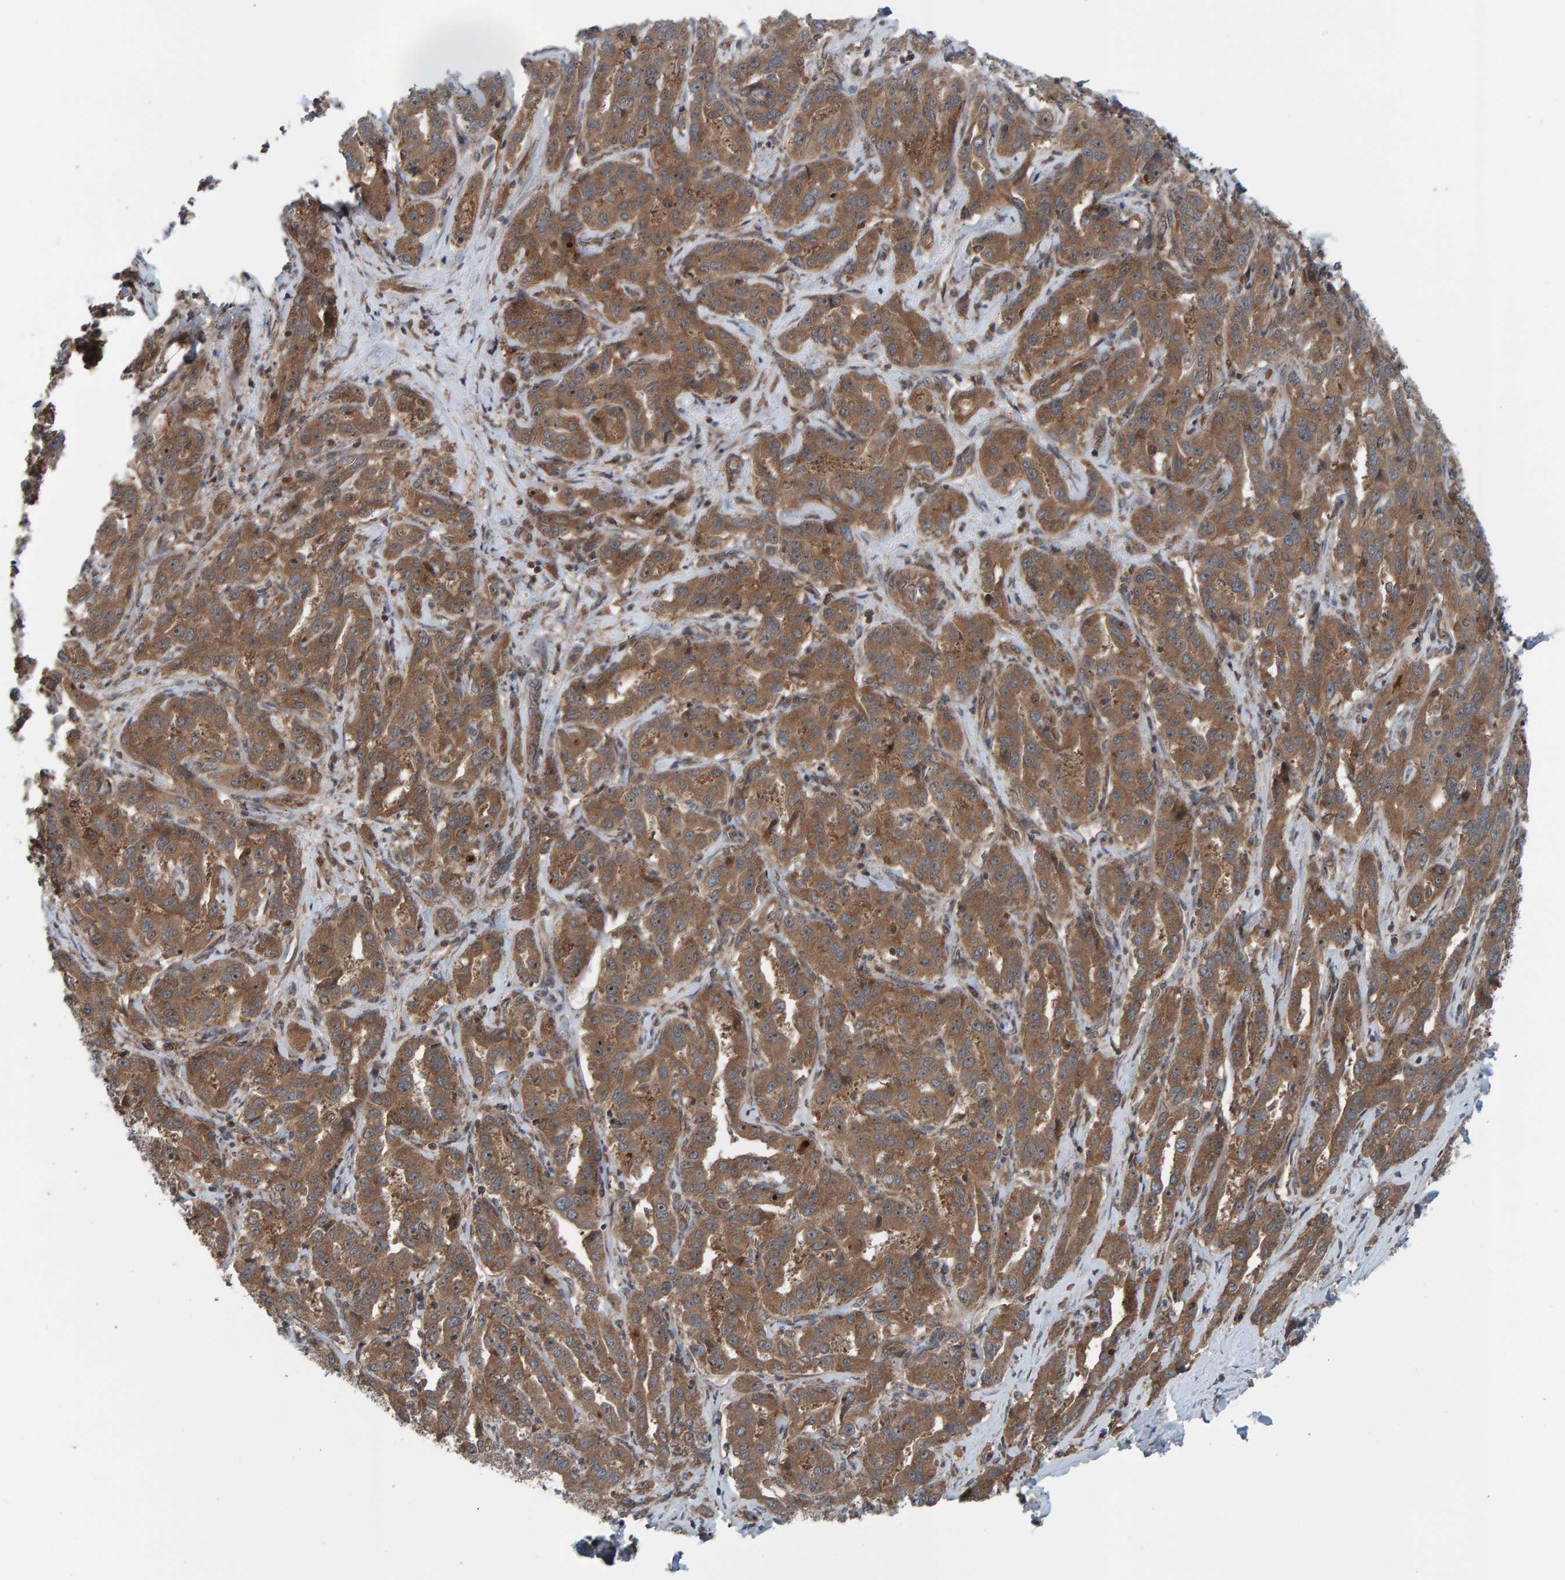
{"staining": {"intensity": "moderate", "quantity": ">75%", "location": "cytoplasmic/membranous,nuclear"}, "tissue": "liver cancer", "cell_type": "Tumor cells", "image_type": "cancer", "snomed": [{"axis": "morphology", "description": "Cholangiocarcinoma"}, {"axis": "topography", "description": "Liver"}], "caption": "Human liver cancer (cholangiocarcinoma) stained with a protein marker exhibits moderate staining in tumor cells.", "gene": "CUEDC1", "patient": {"sex": "male", "age": 59}}